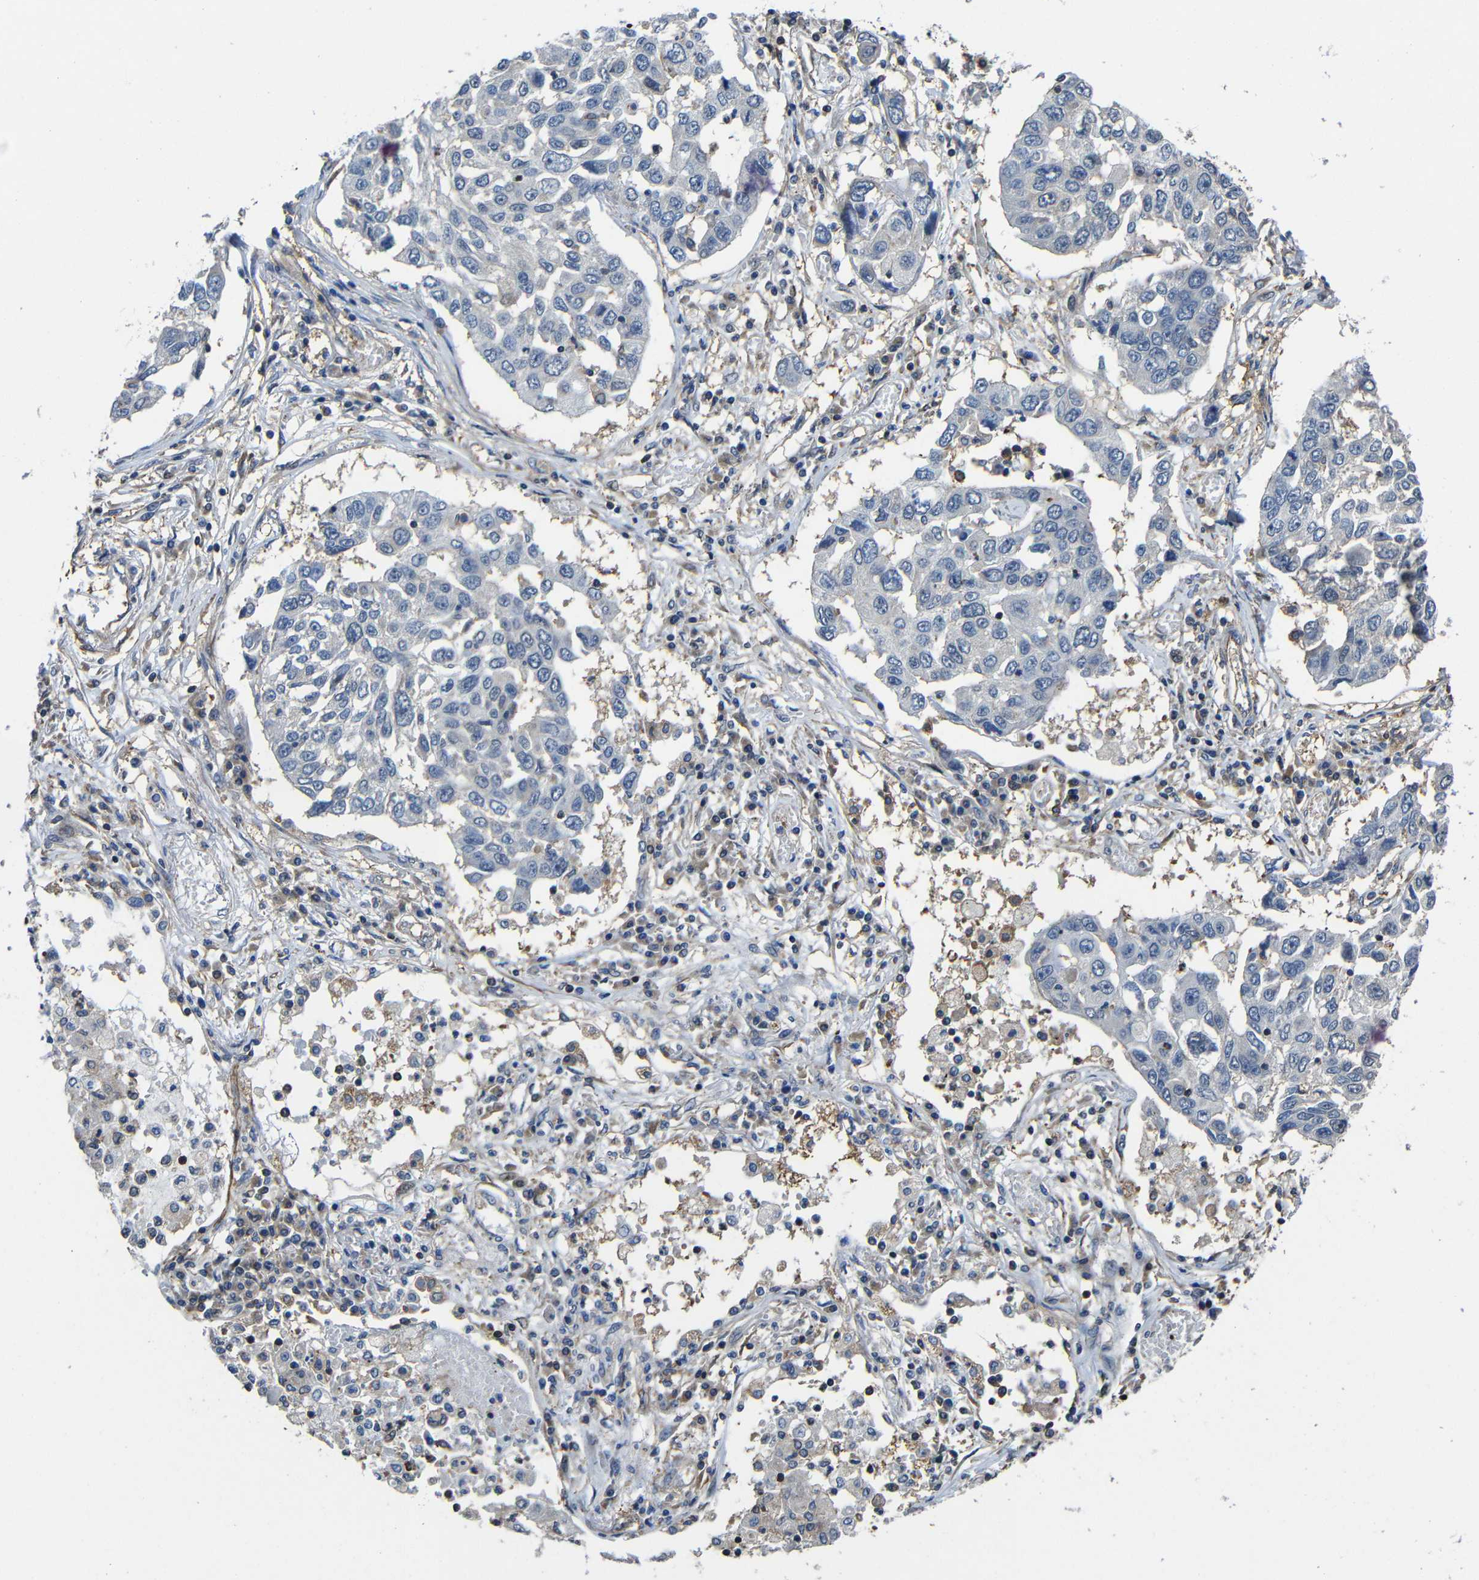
{"staining": {"intensity": "negative", "quantity": "none", "location": "none"}, "tissue": "lung cancer", "cell_type": "Tumor cells", "image_type": "cancer", "snomed": [{"axis": "morphology", "description": "Squamous cell carcinoma, NOS"}, {"axis": "topography", "description": "Lung"}], "caption": "This is an immunohistochemistry photomicrograph of human squamous cell carcinoma (lung). There is no positivity in tumor cells.", "gene": "GDI1", "patient": {"sex": "male", "age": 71}}